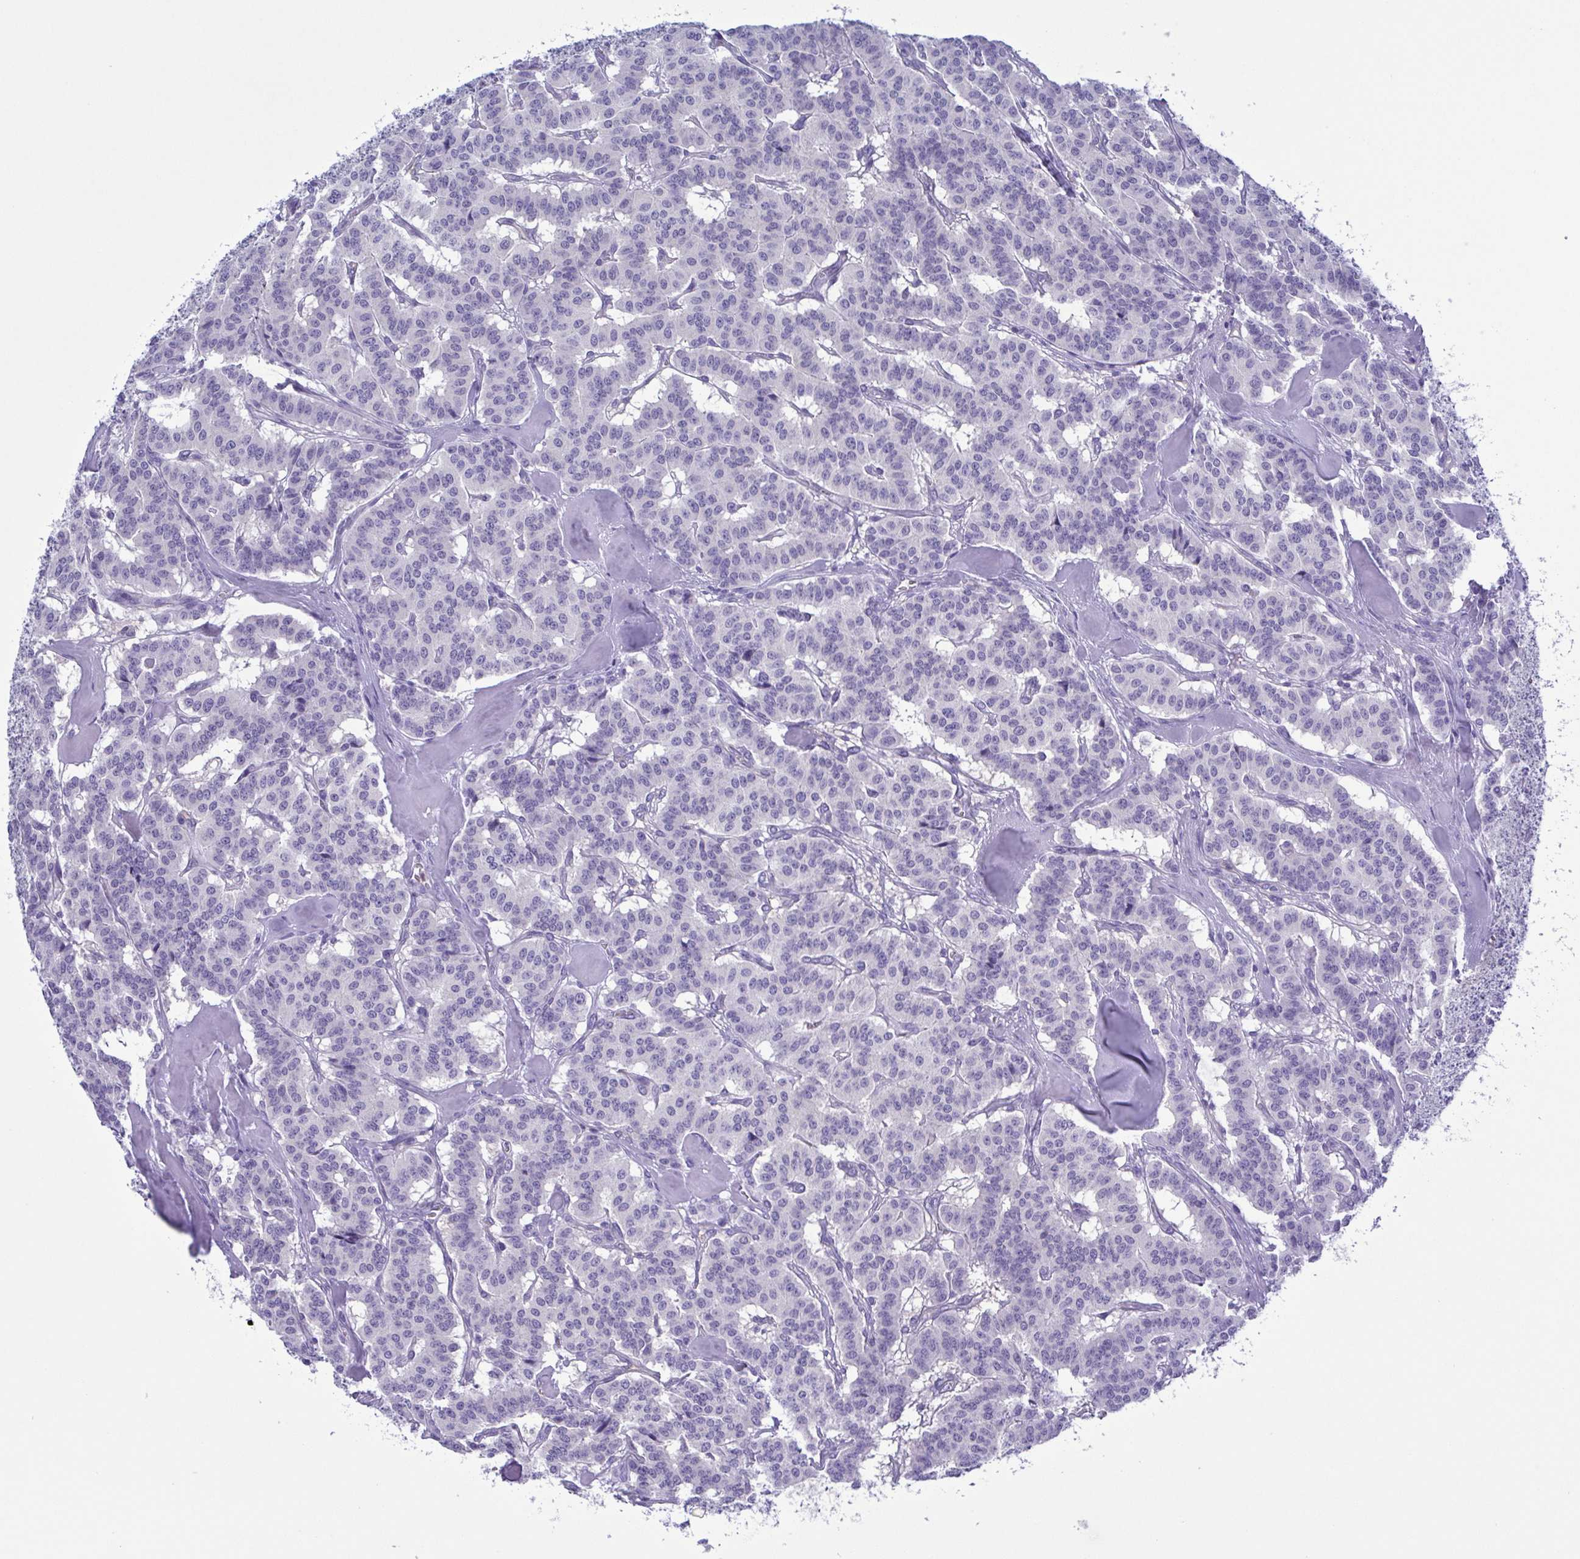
{"staining": {"intensity": "negative", "quantity": "none", "location": "none"}, "tissue": "carcinoid", "cell_type": "Tumor cells", "image_type": "cancer", "snomed": [{"axis": "morphology", "description": "Normal tissue, NOS"}, {"axis": "morphology", "description": "Carcinoid, malignant, NOS"}, {"axis": "topography", "description": "Lung"}], "caption": "Immunohistochemical staining of carcinoid (malignant) displays no significant staining in tumor cells.", "gene": "LDHC", "patient": {"sex": "female", "age": 46}}